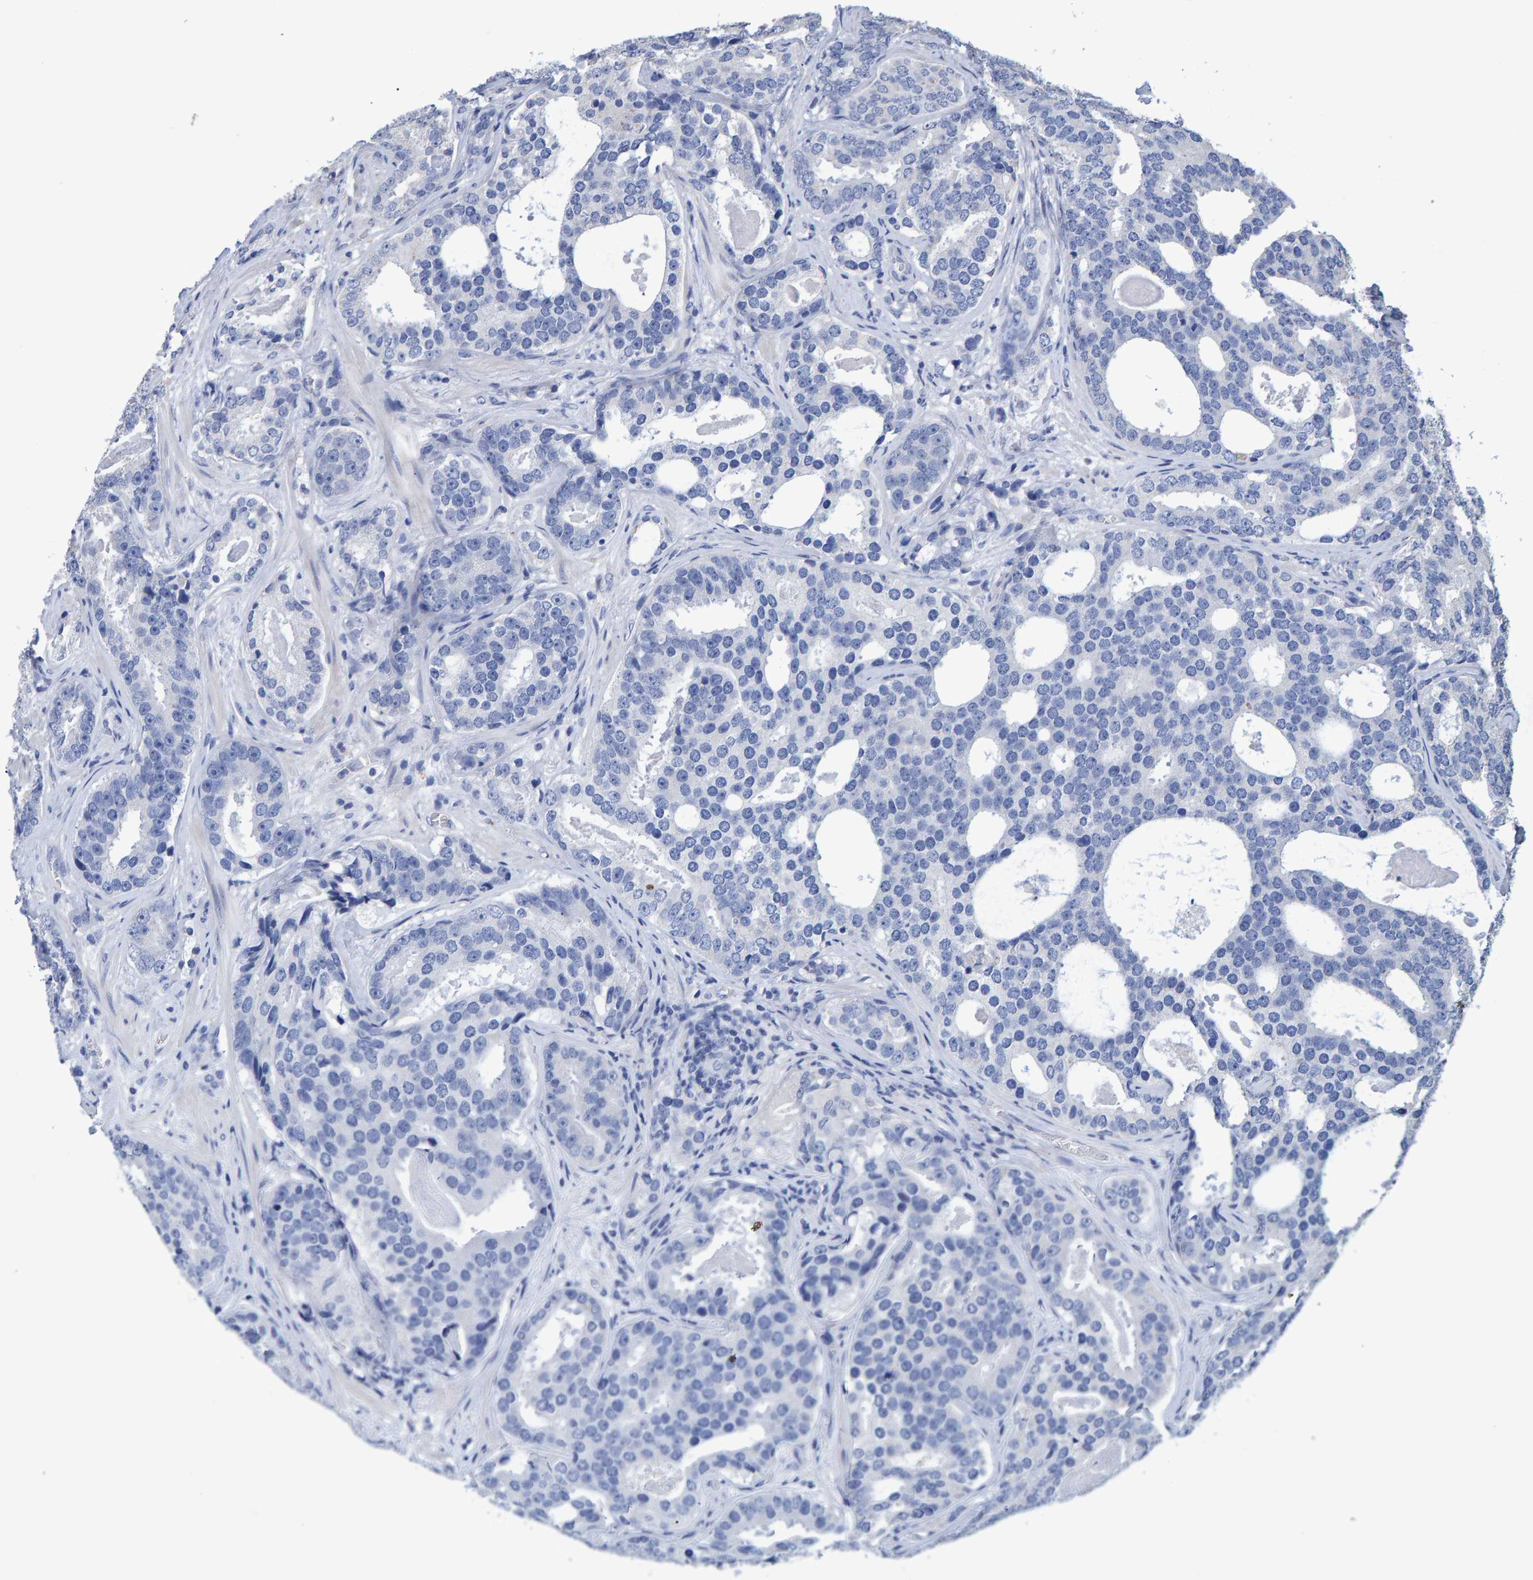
{"staining": {"intensity": "negative", "quantity": "none", "location": "none"}, "tissue": "prostate cancer", "cell_type": "Tumor cells", "image_type": "cancer", "snomed": [{"axis": "morphology", "description": "Adenocarcinoma, High grade"}, {"axis": "topography", "description": "Prostate"}], "caption": "Immunohistochemistry micrograph of neoplastic tissue: human prostate cancer (adenocarcinoma (high-grade)) stained with DAB (3,3'-diaminobenzidine) demonstrates no significant protein staining in tumor cells.", "gene": "HEMGN", "patient": {"sex": "male", "age": 60}}